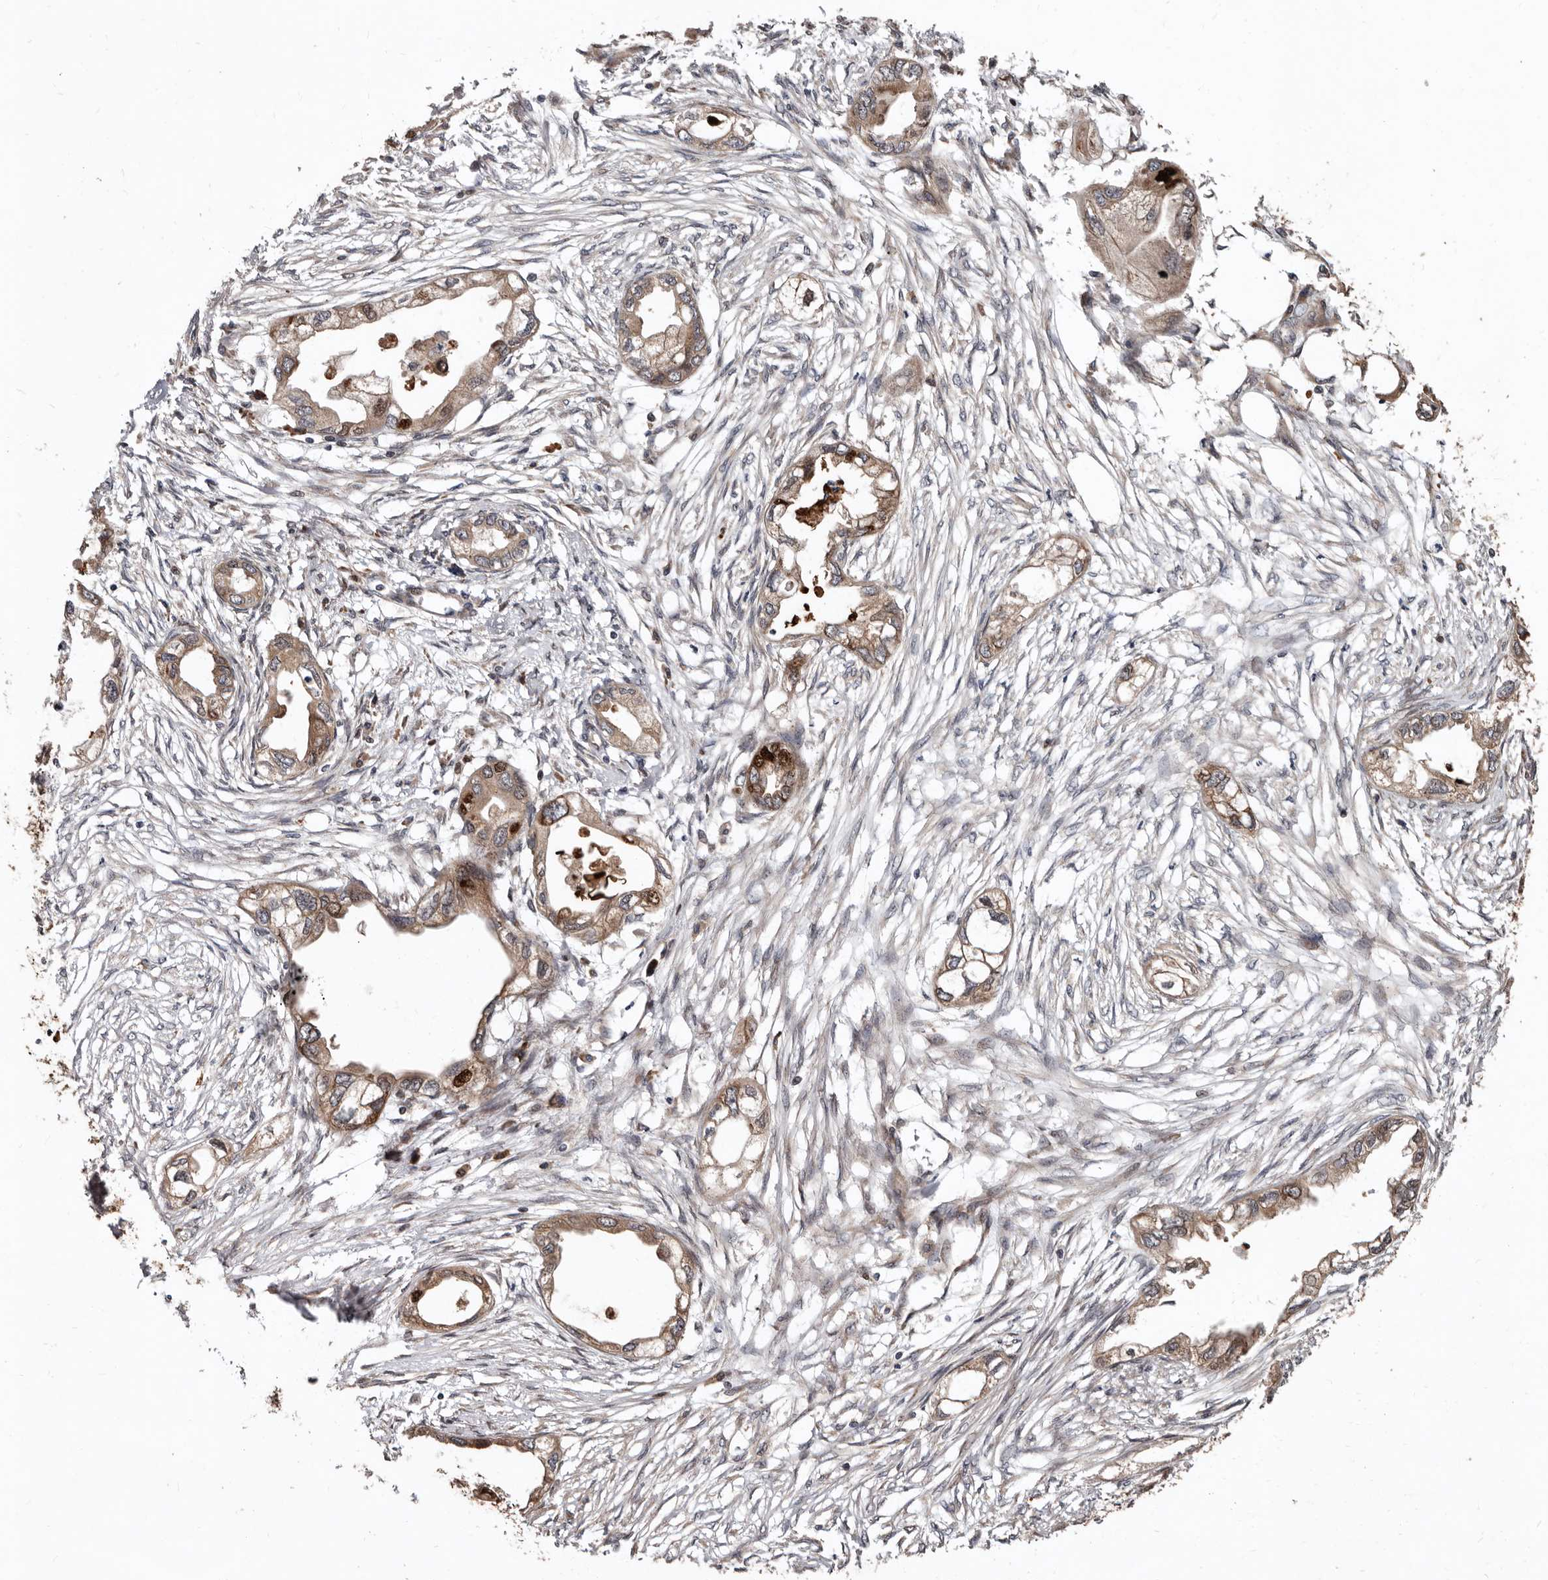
{"staining": {"intensity": "moderate", "quantity": "25%-75%", "location": "cytoplasmic/membranous,nuclear"}, "tissue": "endometrial cancer", "cell_type": "Tumor cells", "image_type": "cancer", "snomed": [{"axis": "morphology", "description": "Adenocarcinoma, NOS"}, {"axis": "morphology", "description": "Adenocarcinoma, metastatic, NOS"}, {"axis": "topography", "description": "Adipose tissue"}, {"axis": "topography", "description": "Endometrium"}], "caption": "IHC (DAB (3,3'-diaminobenzidine)) staining of metastatic adenocarcinoma (endometrial) displays moderate cytoplasmic/membranous and nuclear protein positivity in about 25%-75% of tumor cells.", "gene": "WEE2", "patient": {"sex": "female", "age": 67}}